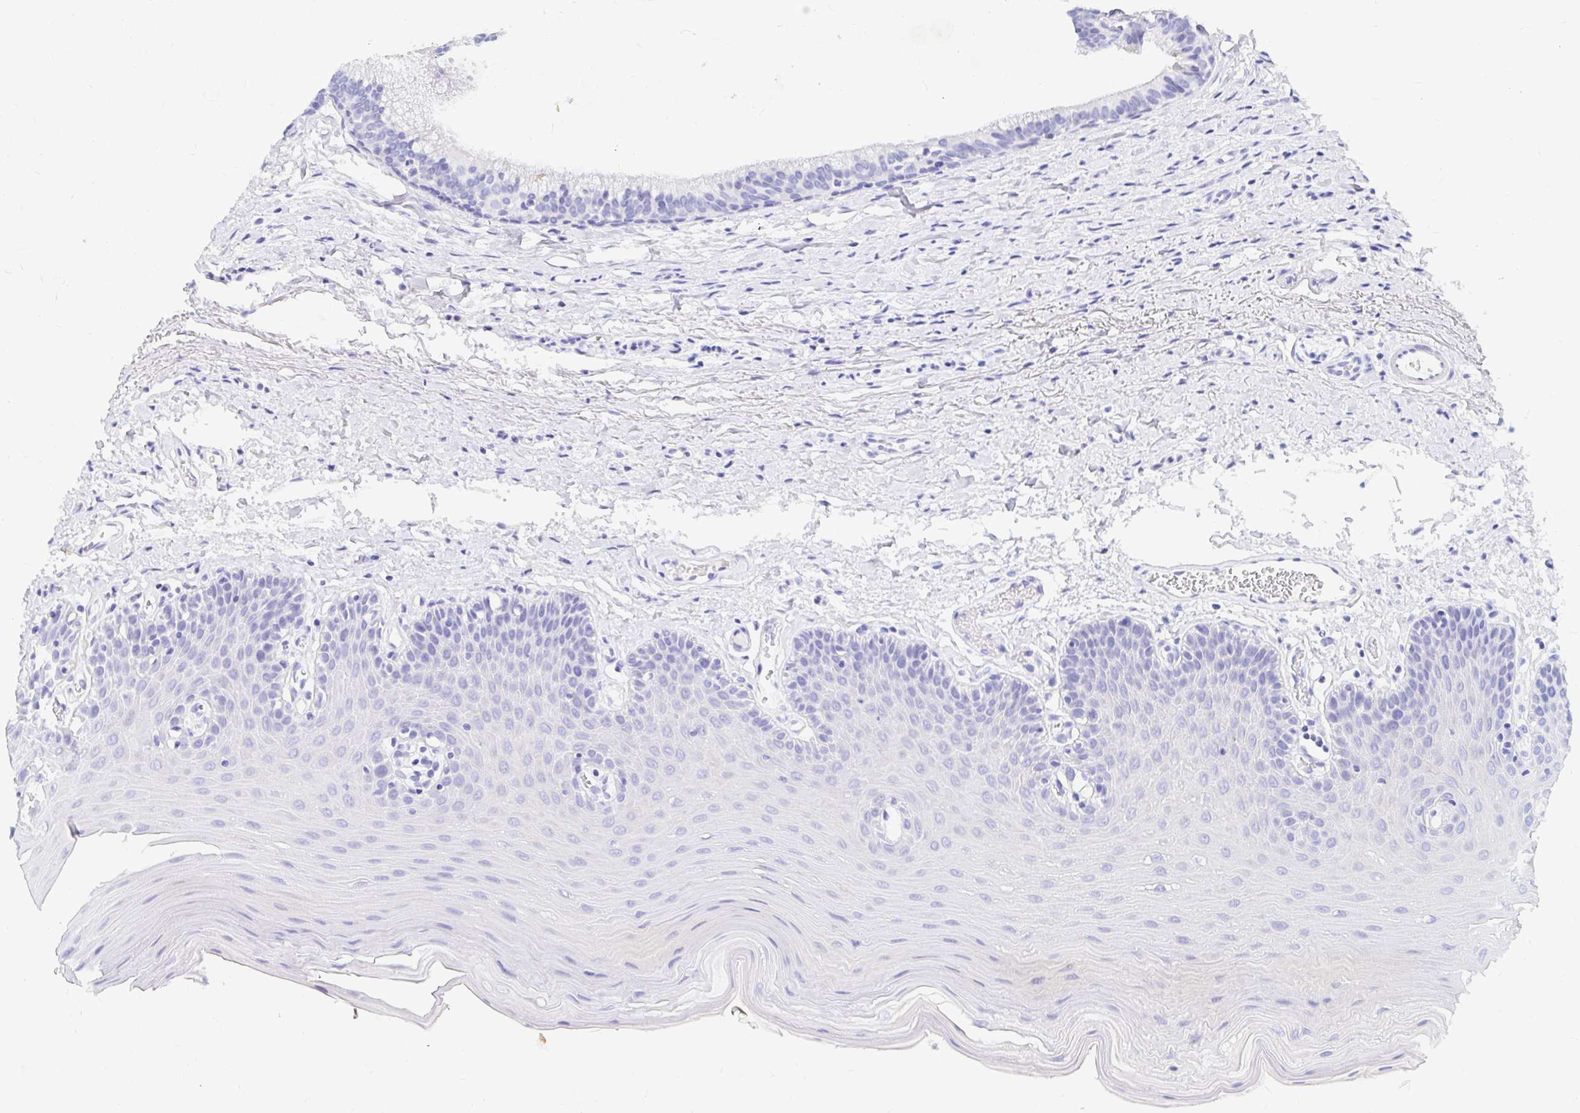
{"staining": {"intensity": "negative", "quantity": "none", "location": "none"}, "tissue": "oral mucosa", "cell_type": "Squamous epithelial cells", "image_type": "normal", "snomed": [{"axis": "morphology", "description": "Normal tissue, NOS"}, {"axis": "morphology", "description": "Adenocarcinoma, NOS"}, {"axis": "topography", "description": "Oral tissue"}, {"axis": "topography", "description": "Head-Neck"}], "caption": "Immunohistochemical staining of unremarkable human oral mucosa reveals no significant expression in squamous epithelial cells. Nuclei are stained in blue.", "gene": "NR2E1", "patient": {"sex": "female", "age": 57}}